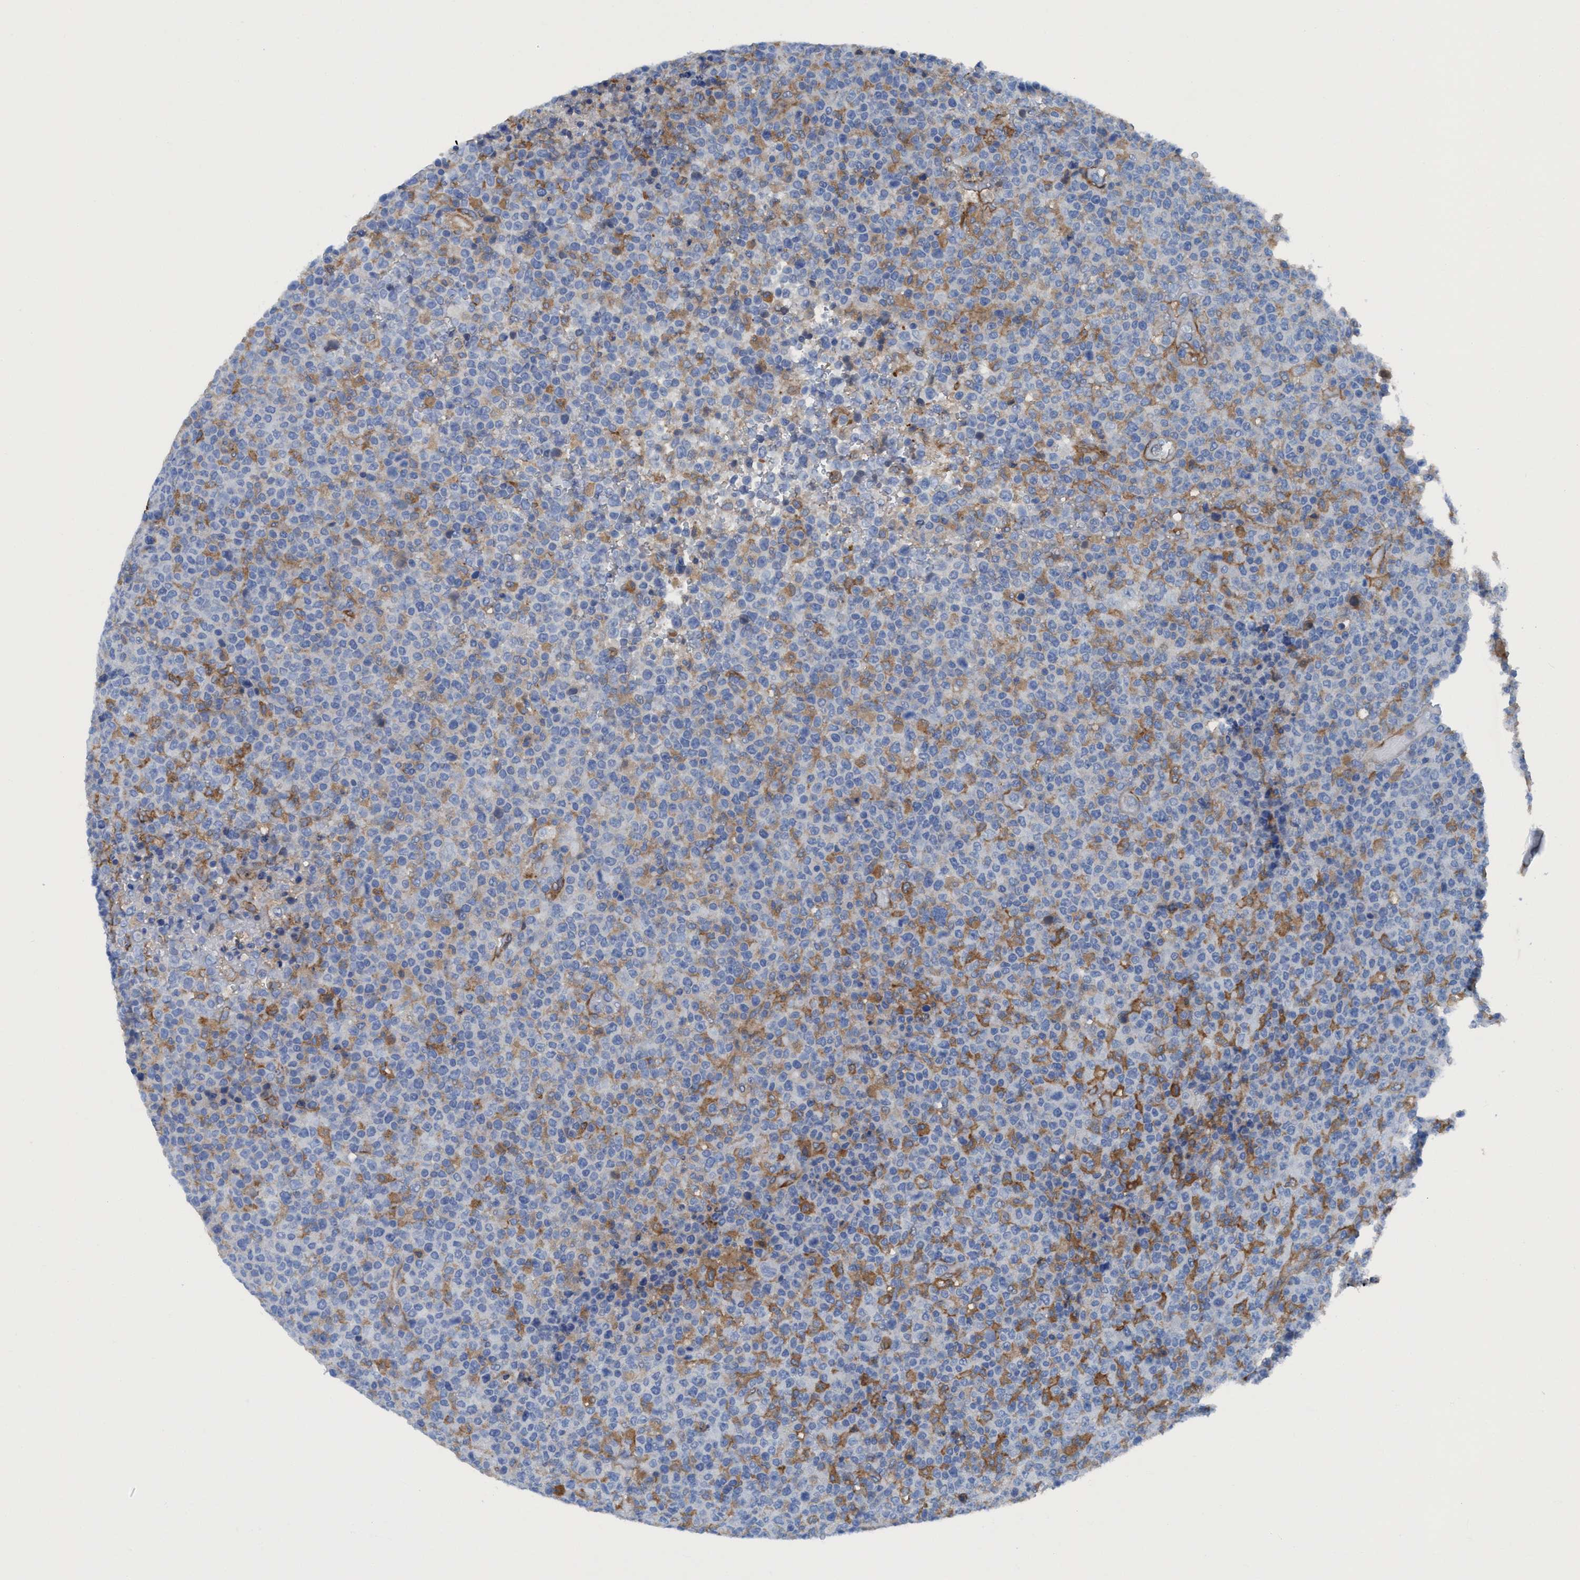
{"staining": {"intensity": "negative", "quantity": "none", "location": "none"}, "tissue": "lymphoma", "cell_type": "Tumor cells", "image_type": "cancer", "snomed": [{"axis": "morphology", "description": "Malignant lymphoma, non-Hodgkin's type, High grade"}, {"axis": "topography", "description": "Lymph node"}], "caption": "Immunohistochemistry (IHC) image of high-grade malignant lymphoma, non-Hodgkin's type stained for a protein (brown), which demonstrates no expression in tumor cells.", "gene": "DNAI1", "patient": {"sex": "male", "age": 13}}